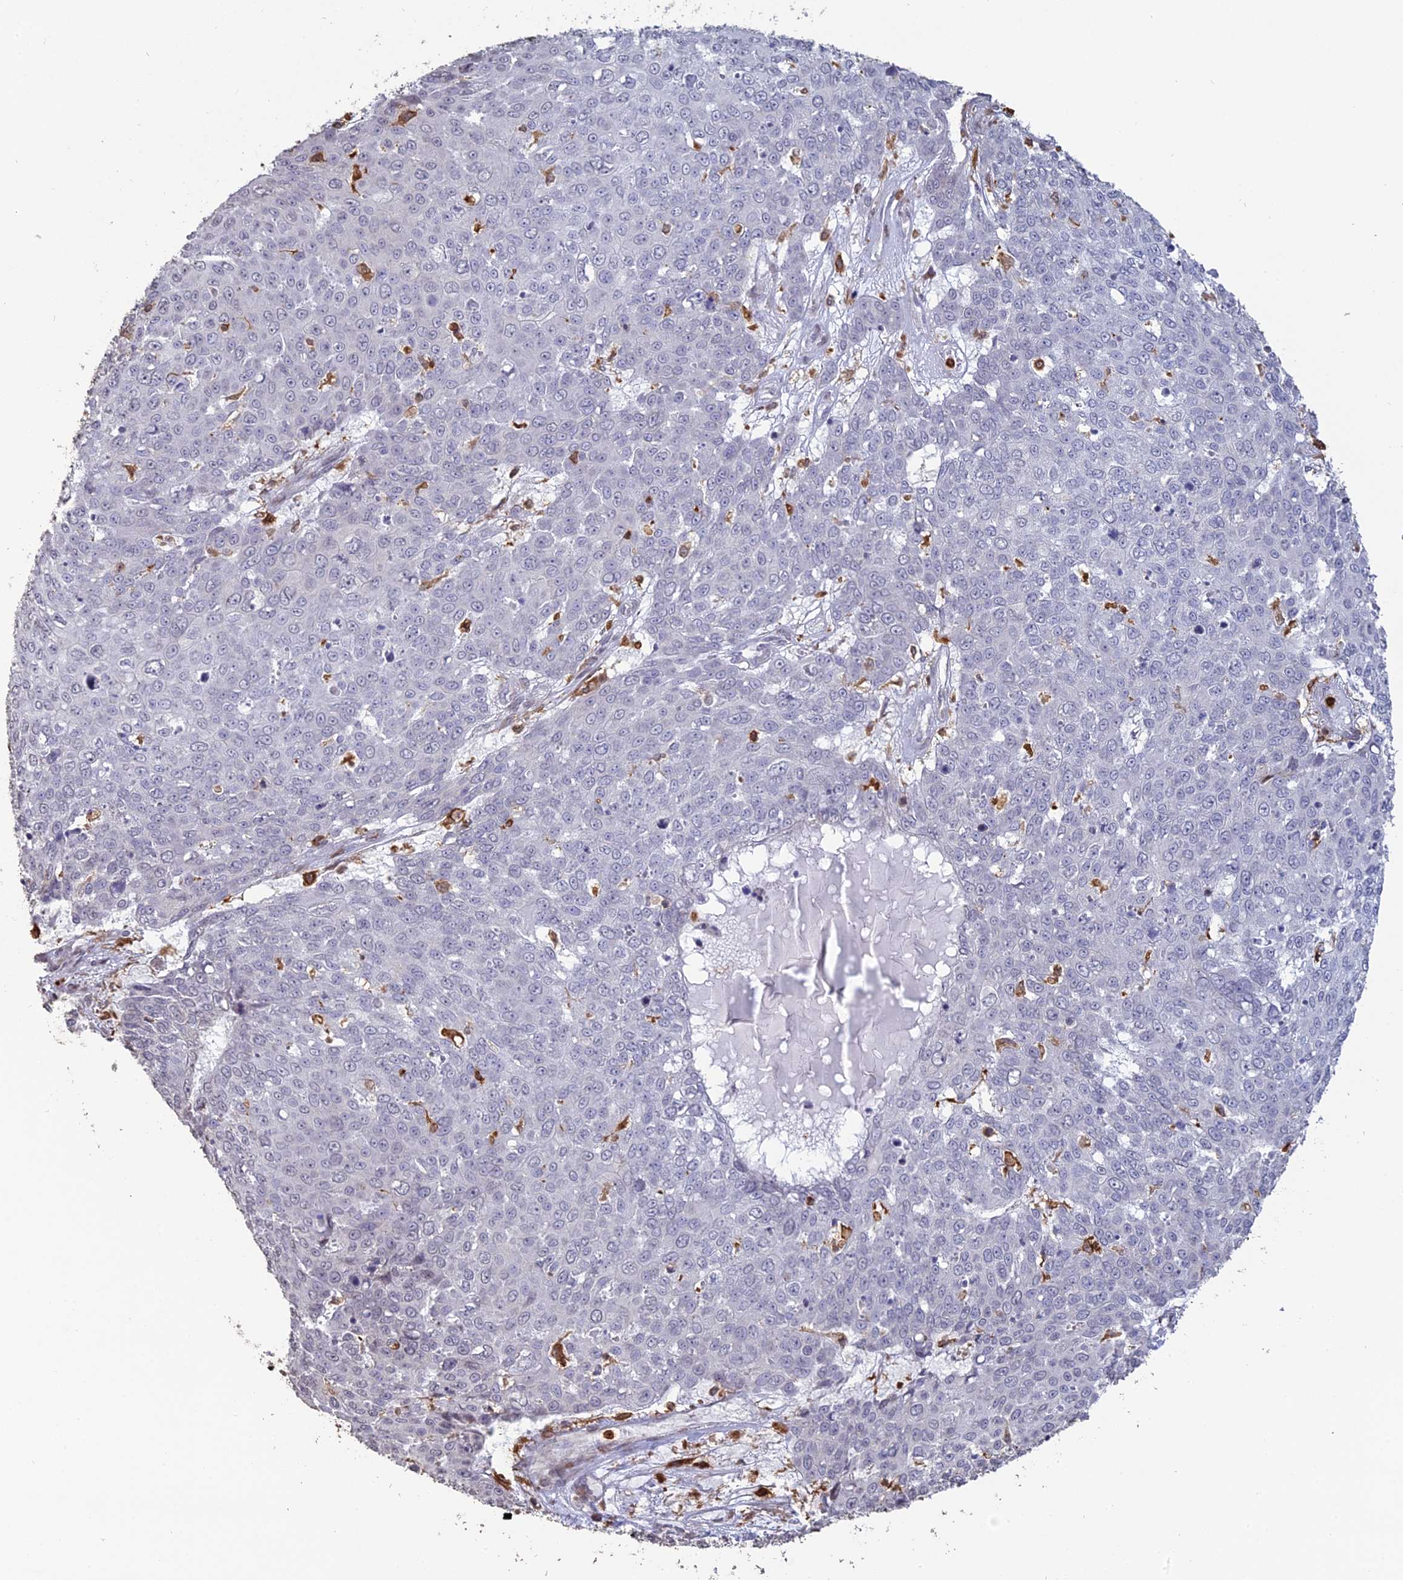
{"staining": {"intensity": "negative", "quantity": "none", "location": "none"}, "tissue": "skin cancer", "cell_type": "Tumor cells", "image_type": "cancer", "snomed": [{"axis": "morphology", "description": "Squamous cell carcinoma, NOS"}, {"axis": "topography", "description": "Skin"}], "caption": "Micrograph shows no significant protein expression in tumor cells of skin cancer (squamous cell carcinoma). (DAB immunohistochemistry (IHC) with hematoxylin counter stain).", "gene": "APOBR", "patient": {"sex": "male", "age": 71}}